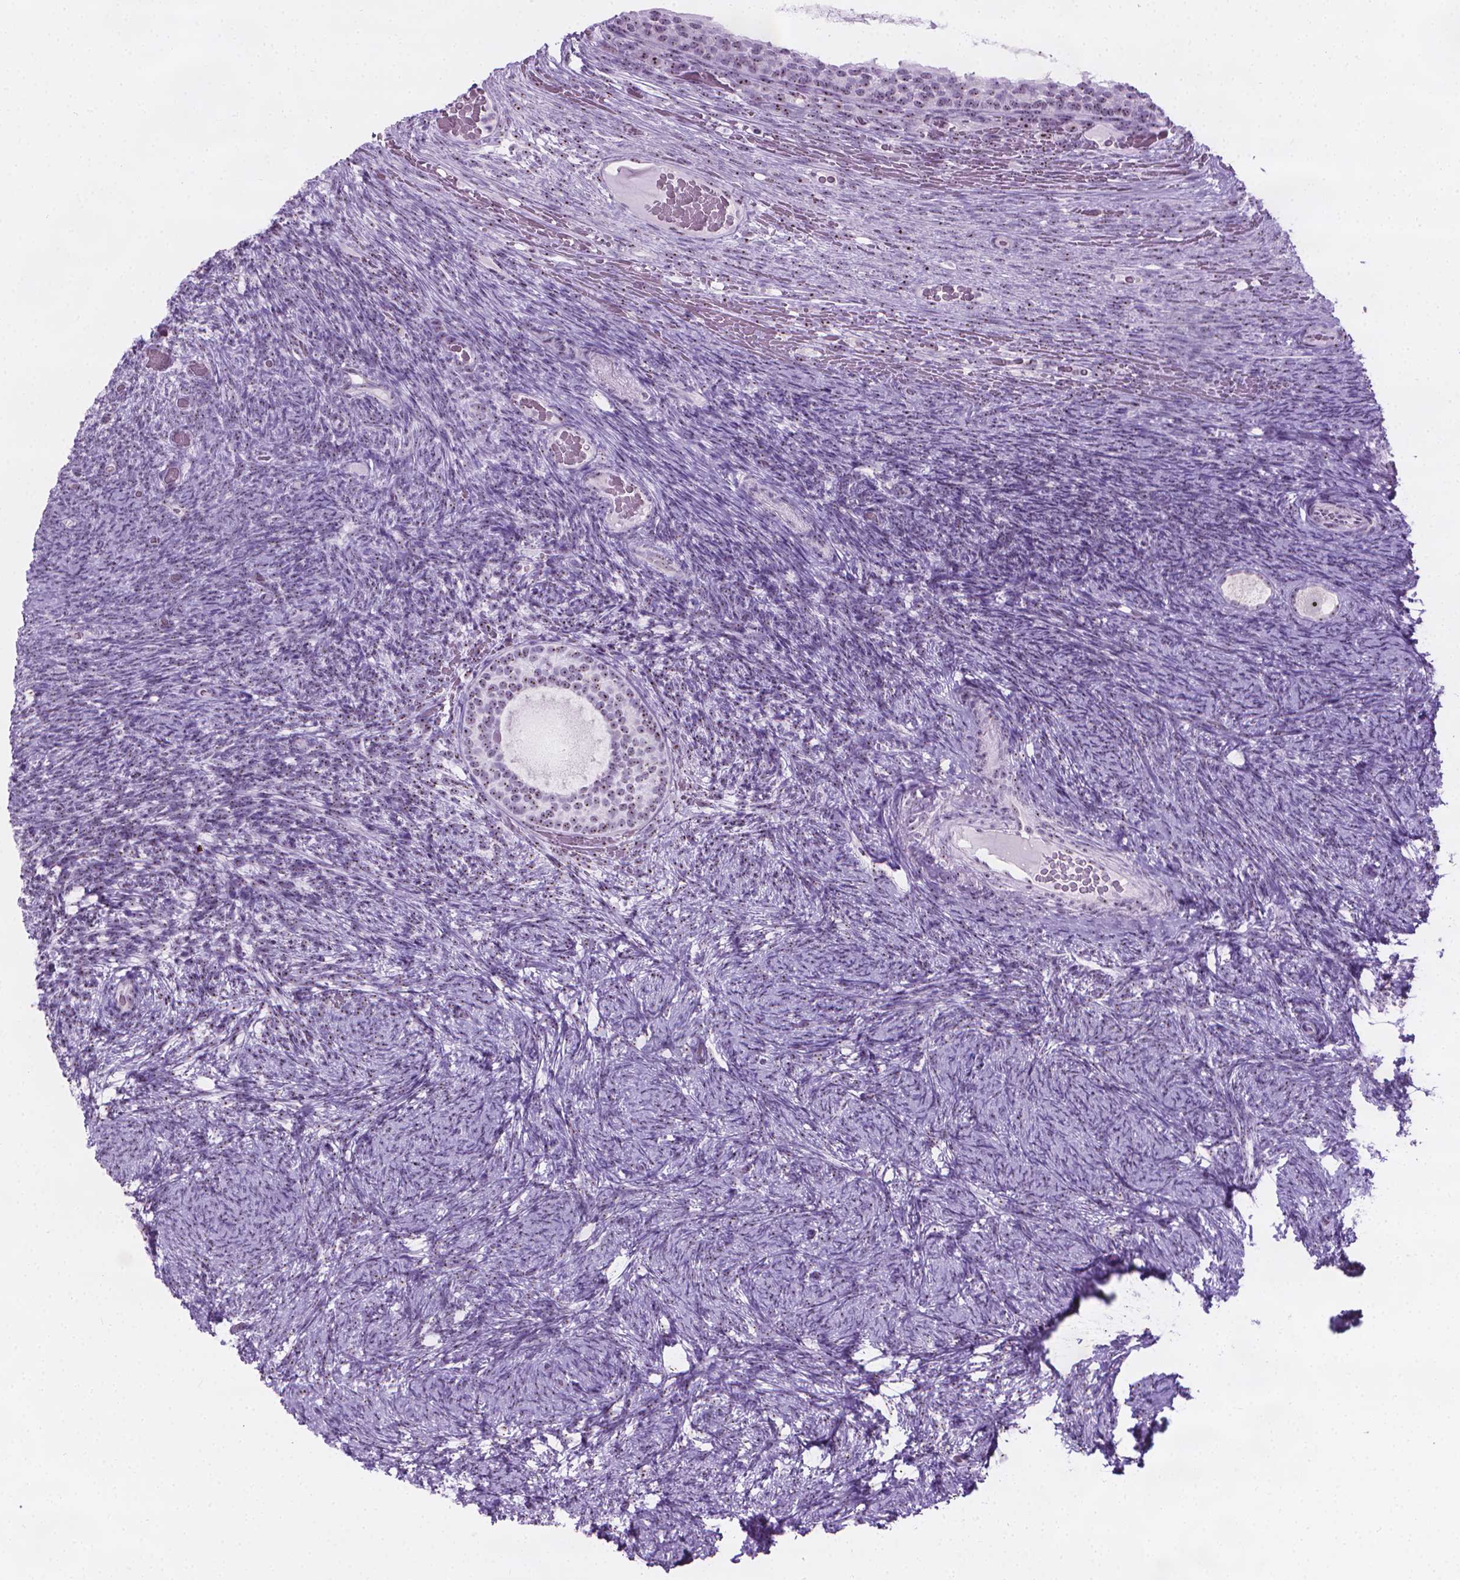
{"staining": {"intensity": "weak", "quantity": ">75%", "location": "nuclear"}, "tissue": "ovary", "cell_type": "Follicle cells", "image_type": "normal", "snomed": [{"axis": "morphology", "description": "Normal tissue, NOS"}, {"axis": "topography", "description": "Ovary"}], "caption": "Immunohistochemistry (IHC) micrograph of unremarkable ovary: ovary stained using immunohistochemistry (IHC) exhibits low levels of weak protein expression localized specifically in the nuclear of follicle cells, appearing as a nuclear brown color.", "gene": "NOL7", "patient": {"sex": "female", "age": 34}}